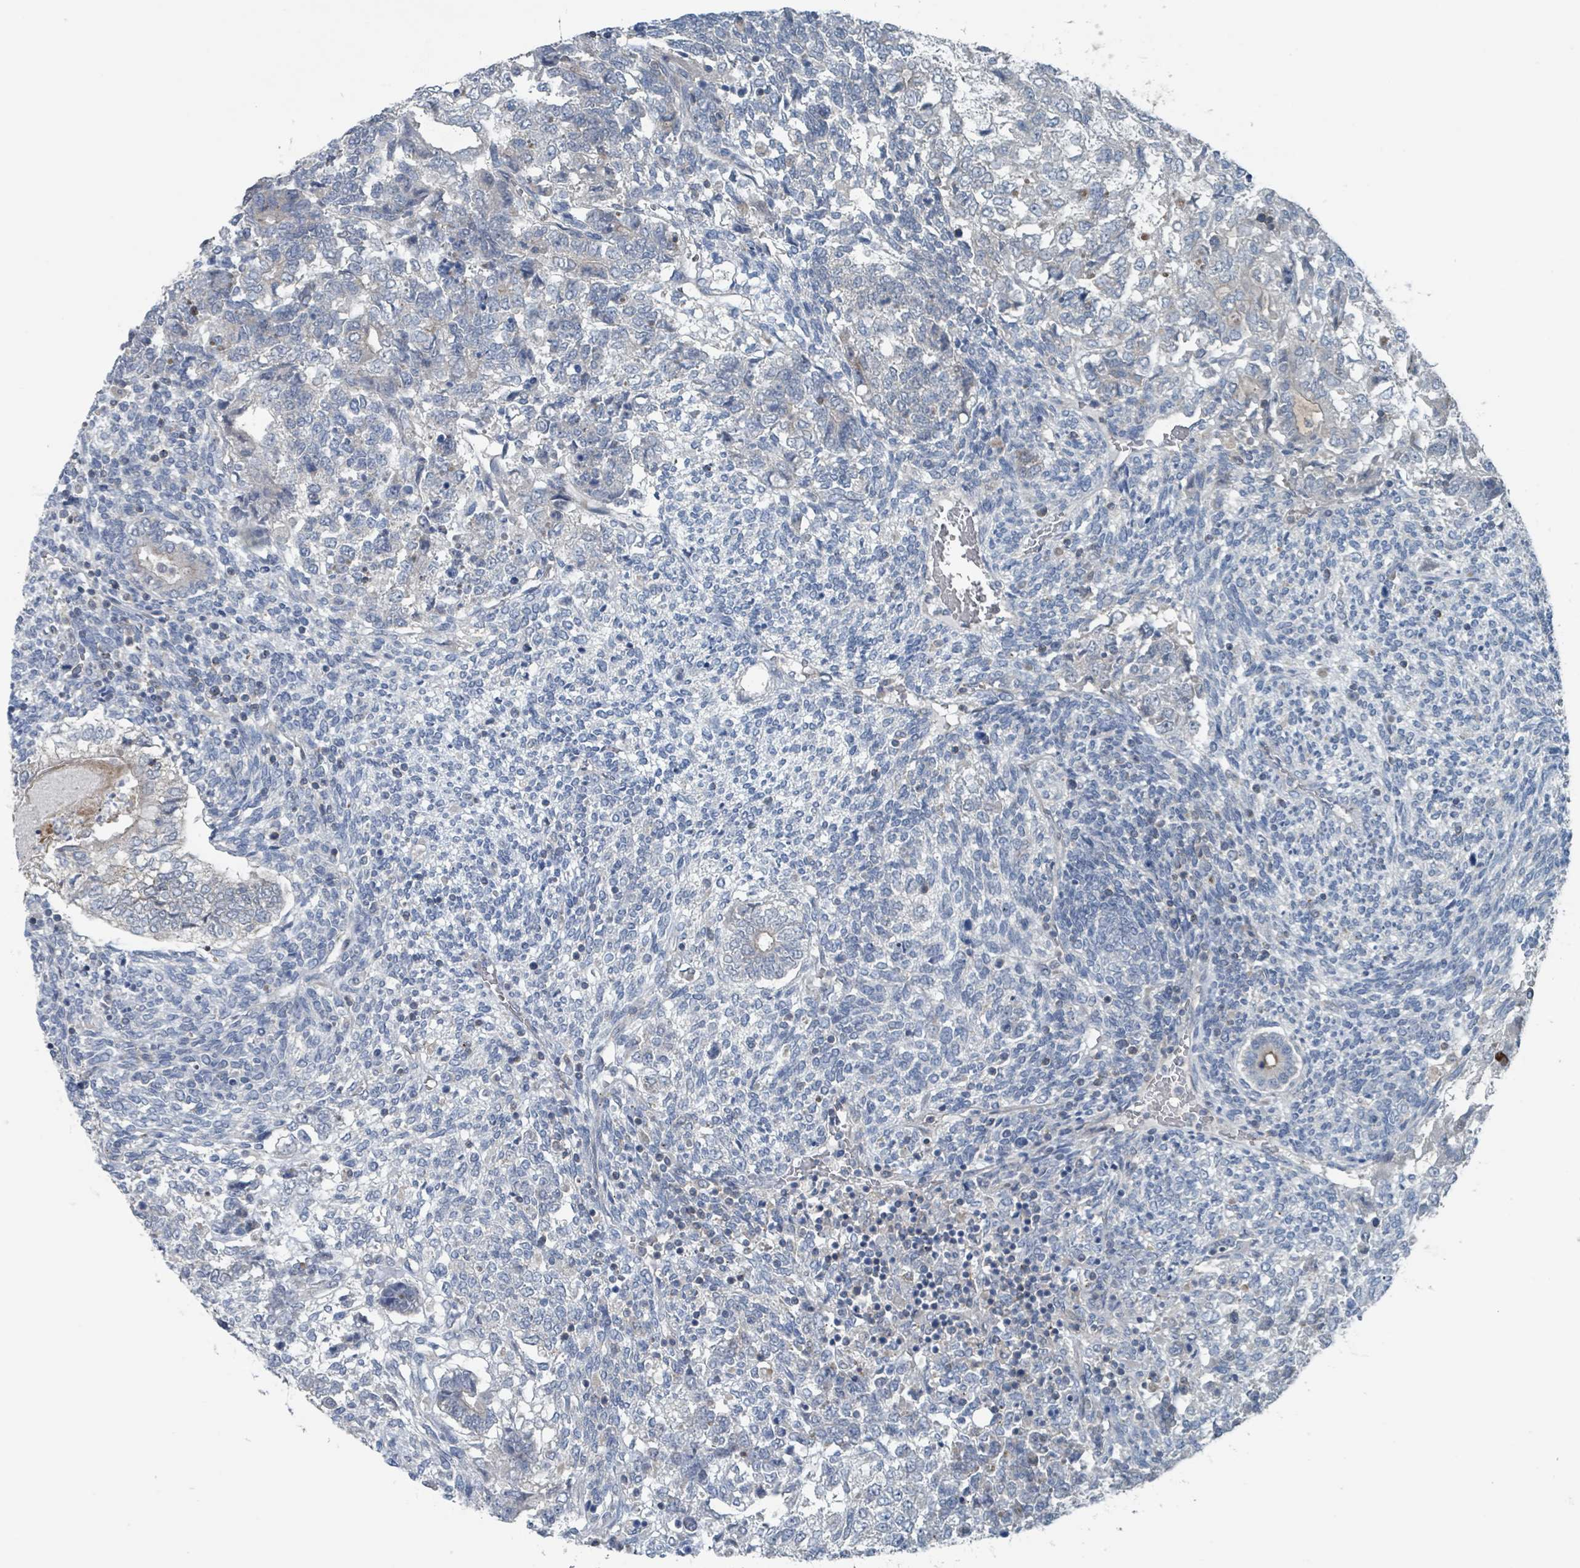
{"staining": {"intensity": "negative", "quantity": "none", "location": "none"}, "tissue": "testis cancer", "cell_type": "Tumor cells", "image_type": "cancer", "snomed": [{"axis": "morphology", "description": "Carcinoma, Embryonal, NOS"}, {"axis": "topography", "description": "Testis"}], "caption": "Tumor cells show no significant positivity in testis cancer (embryonal carcinoma).", "gene": "ACBD4", "patient": {"sex": "male", "age": 23}}